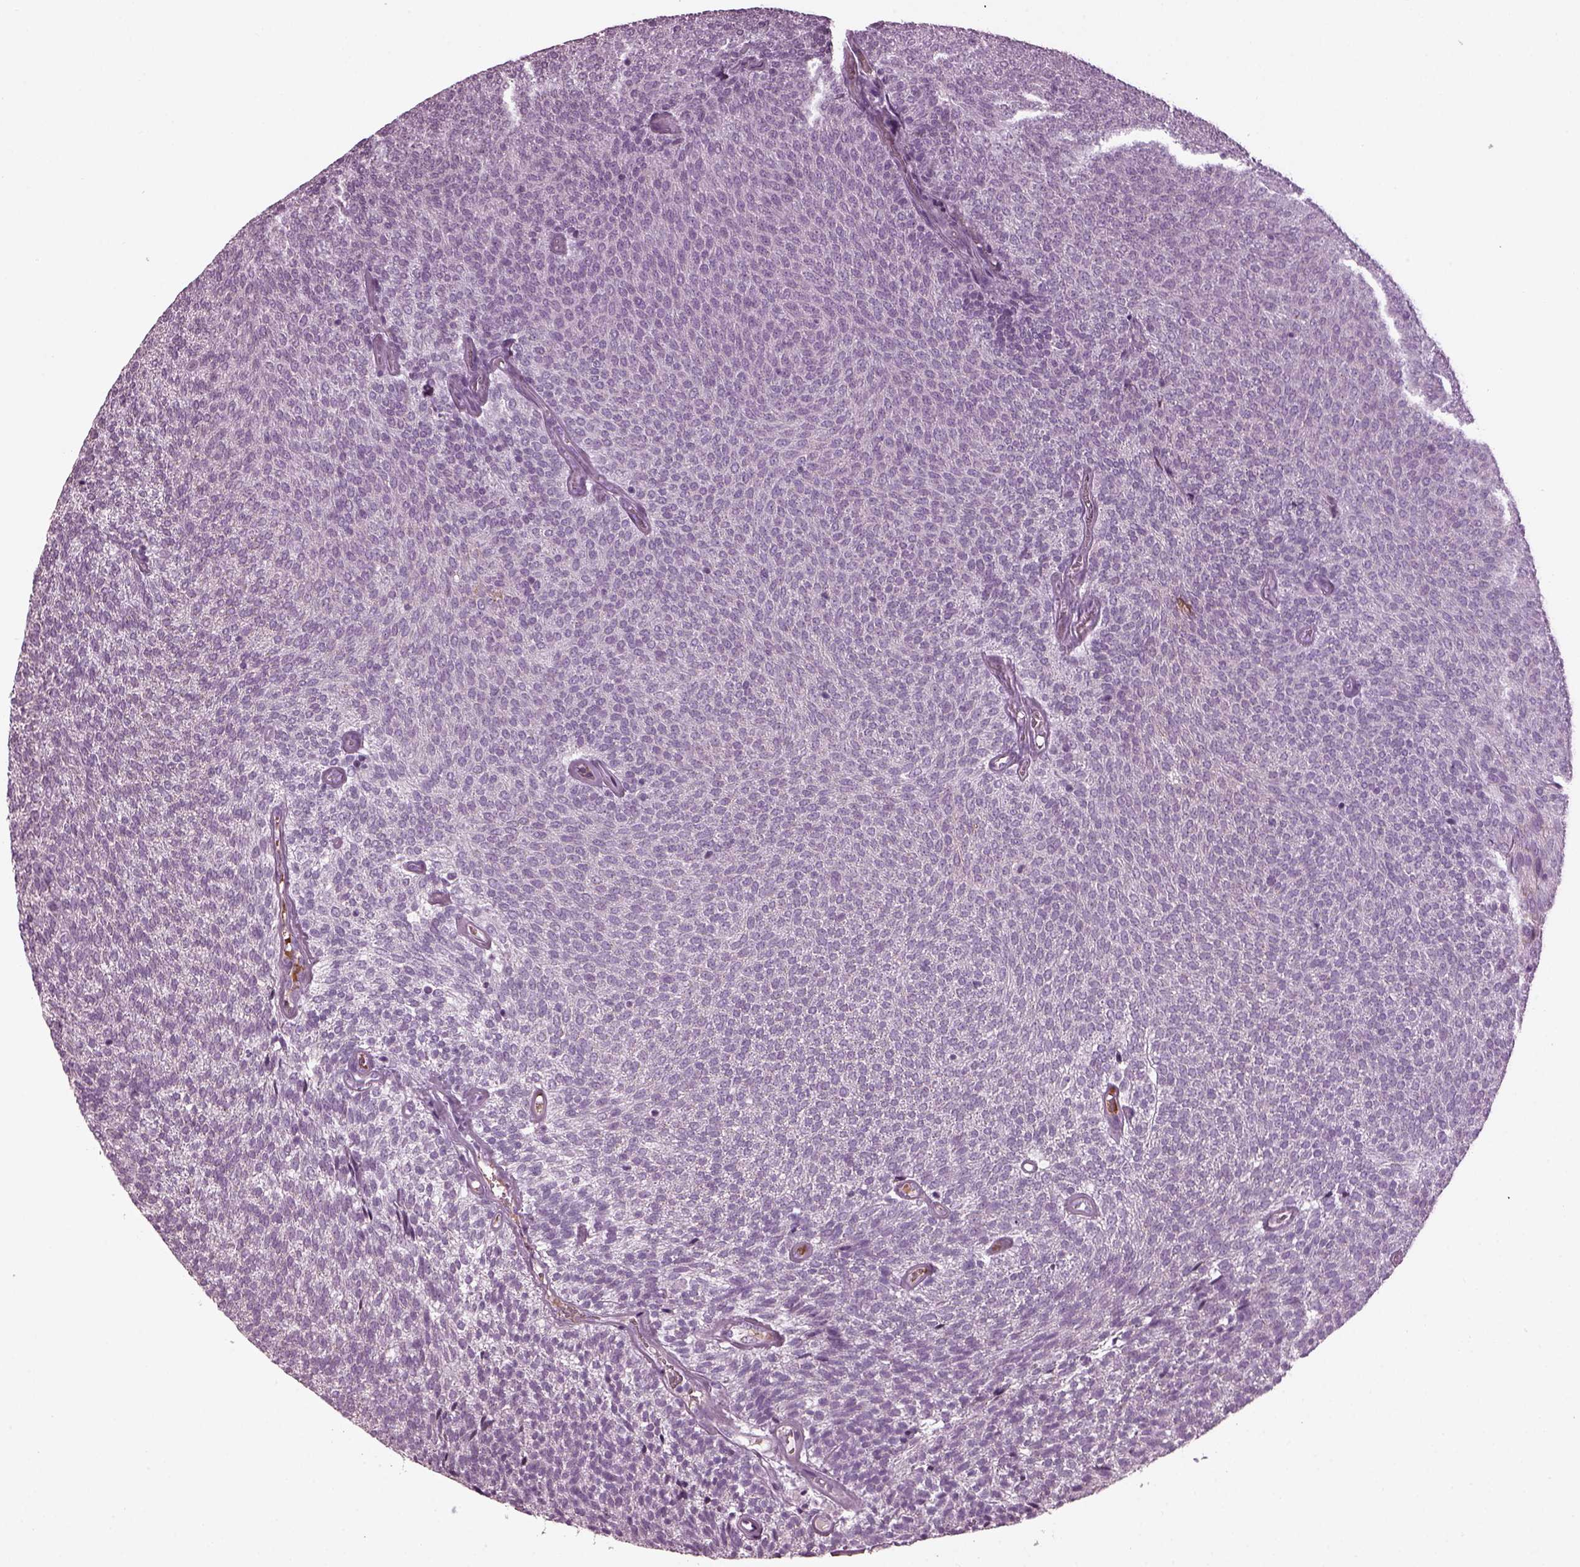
{"staining": {"intensity": "negative", "quantity": "none", "location": "none"}, "tissue": "urothelial cancer", "cell_type": "Tumor cells", "image_type": "cancer", "snomed": [{"axis": "morphology", "description": "Urothelial carcinoma, Low grade"}, {"axis": "topography", "description": "Urinary bladder"}], "caption": "High power microscopy image of an immunohistochemistry (IHC) photomicrograph of urothelial carcinoma (low-grade), revealing no significant staining in tumor cells.", "gene": "DPYSL5", "patient": {"sex": "male", "age": 77}}